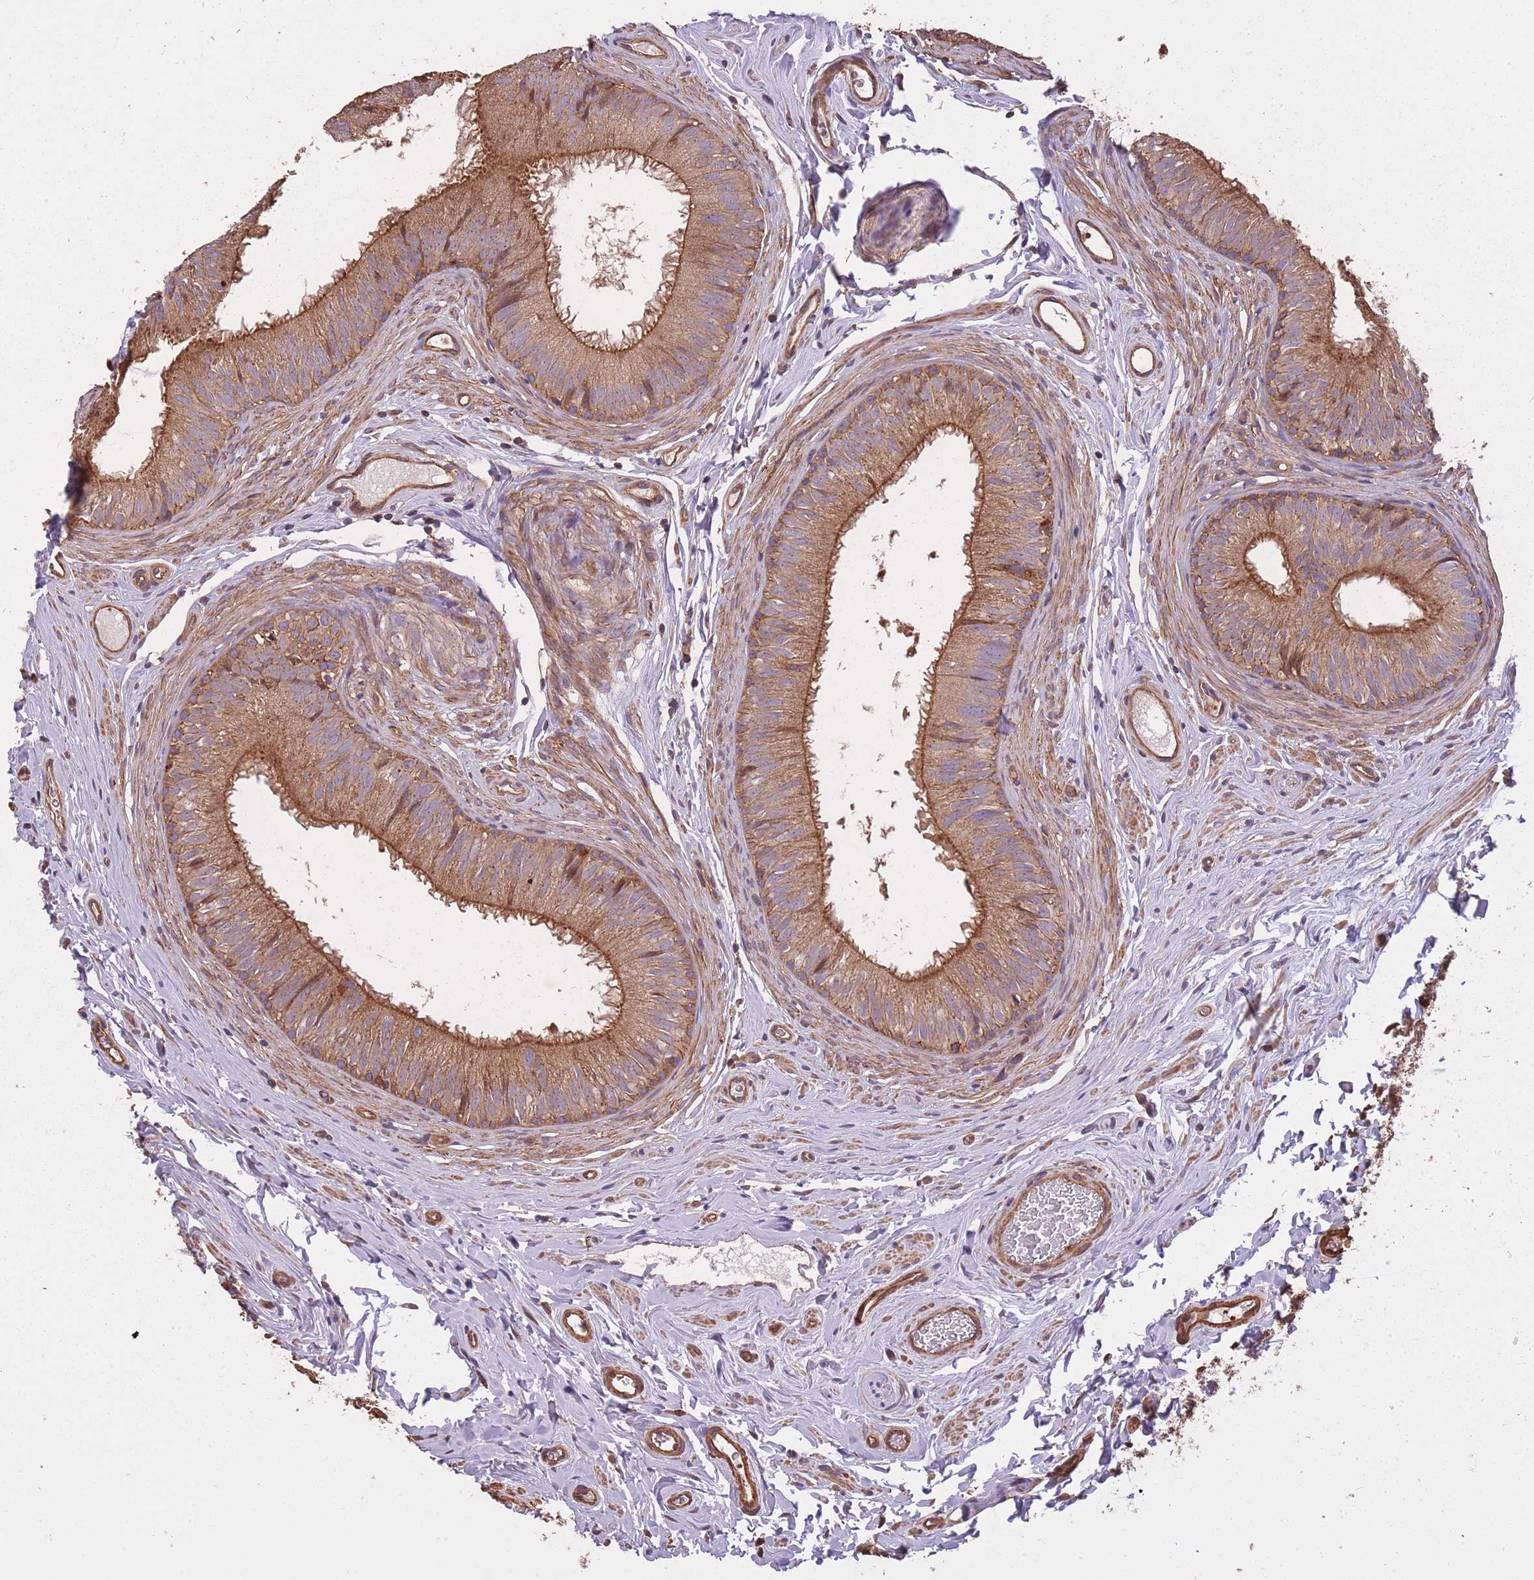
{"staining": {"intensity": "moderate", "quantity": ">75%", "location": "cytoplasmic/membranous"}, "tissue": "epididymis", "cell_type": "Glandular cells", "image_type": "normal", "snomed": [{"axis": "morphology", "description": "Normal tissue, NOS"}, {"axis": "topography", "description": "Epididymis, spermatic cord, NOS"}], "caption": "Protein positivity by immunohistochemistry reveals moderate cytoplasmic/membranous expression in about >75% of glandular cells in unremarkable epididymis.", "gene": "ARMH3", "patient": {"sex": "male", "age": 25}}